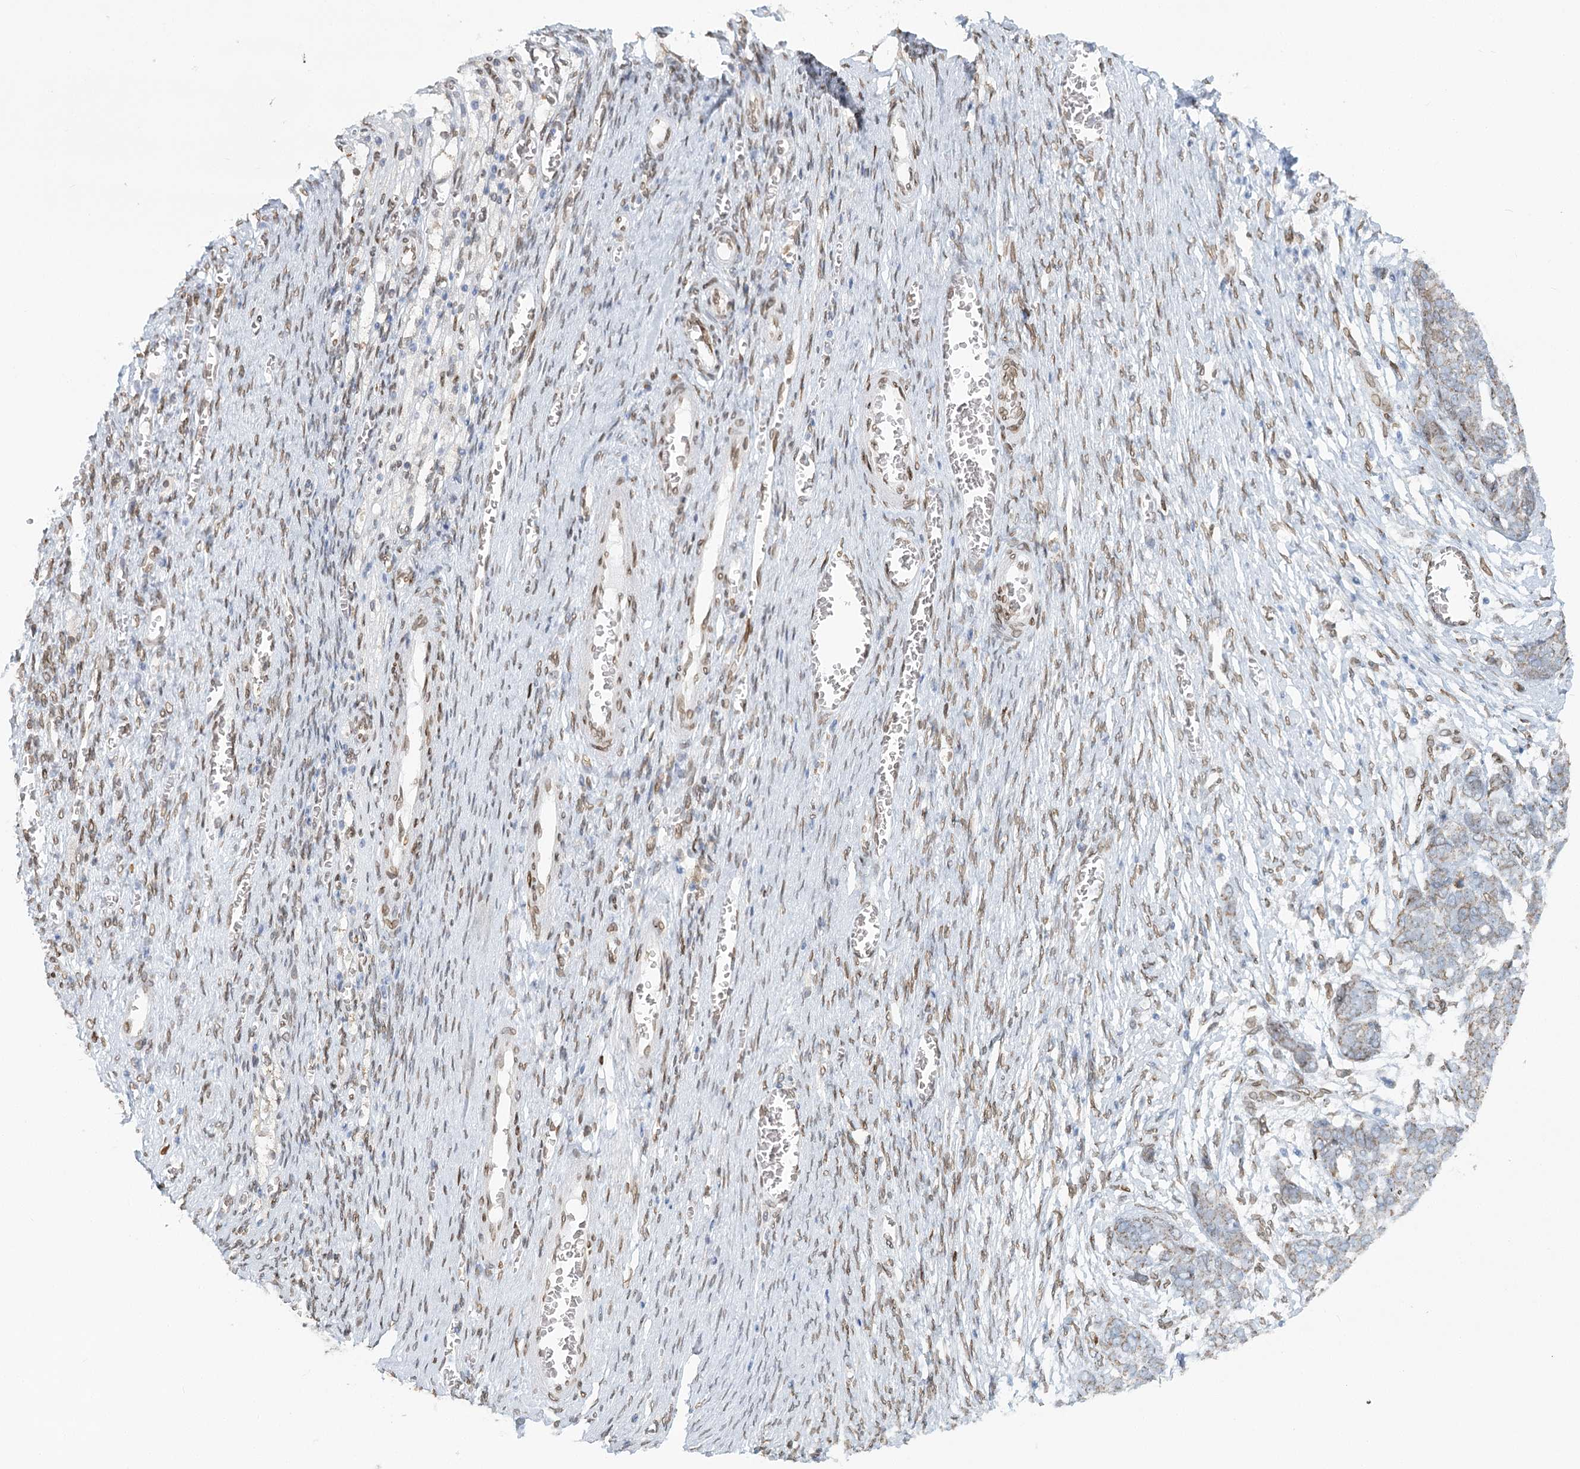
{"staining": {"intensity": "weak", "quantity": "<25%", "location": "cytoplasmic/membranous"}, "tissue": "ovarian cancer", "cell_type": "Tumor cells", "image_type": "cancer", "snomed": [{"axis": "morphology", "description": "Cystadenocarcinoma, serous, NOS"}, {"axis": "topography", "description": "Ovary"}], "caption": "There is no significant expression in tumor cells of serous cystadenocarcinoma (ovarian).", "gene": "VWA5A", "patient": {"sex": "female", "age": 44}}